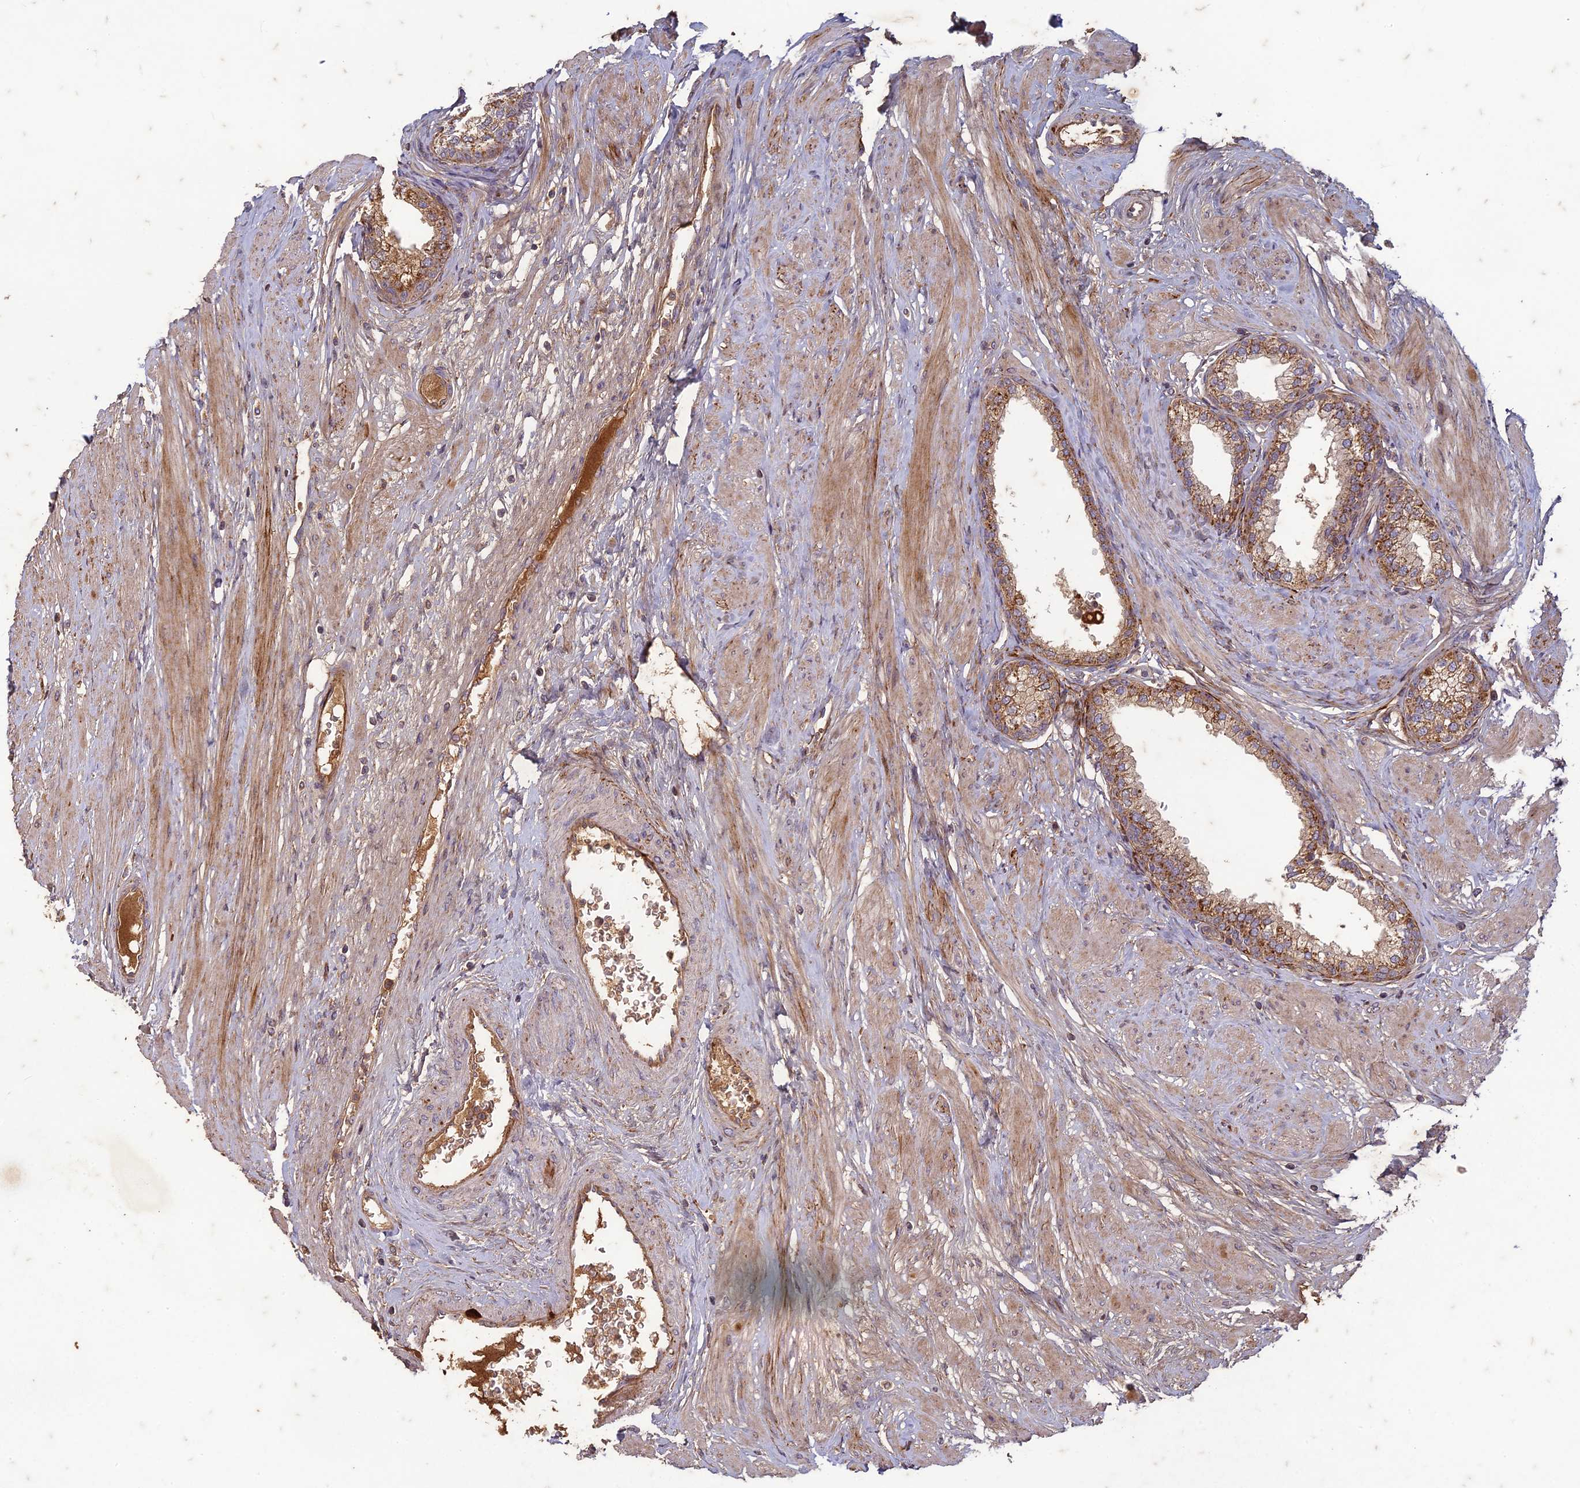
{"staining": {"intensity": "strong", "quantity": "25%-75%", "location": "cytoplasmic/membranous"}, "tissue": "prostate", "cell_type": "Glandular cells", "image_type": "normal", "snomed": [{"axis": "morphology", "description": "Normal tissue, NOS"}, {"axis": "morphology", "description": "Urothelial carcinoma, Low grade"}, {"axis": "topography", "description": "Urinary bladder"}, {"axis": "topography", "description": "Prostate"}], "caption": "Strong cytoplasmic/membranous expression for a protein is identified in about 25%-75% of glandular cells of unremarkable prostate using IHC.", "gene": "TCF25", "patient": {"sex": "male", "age": 60}}